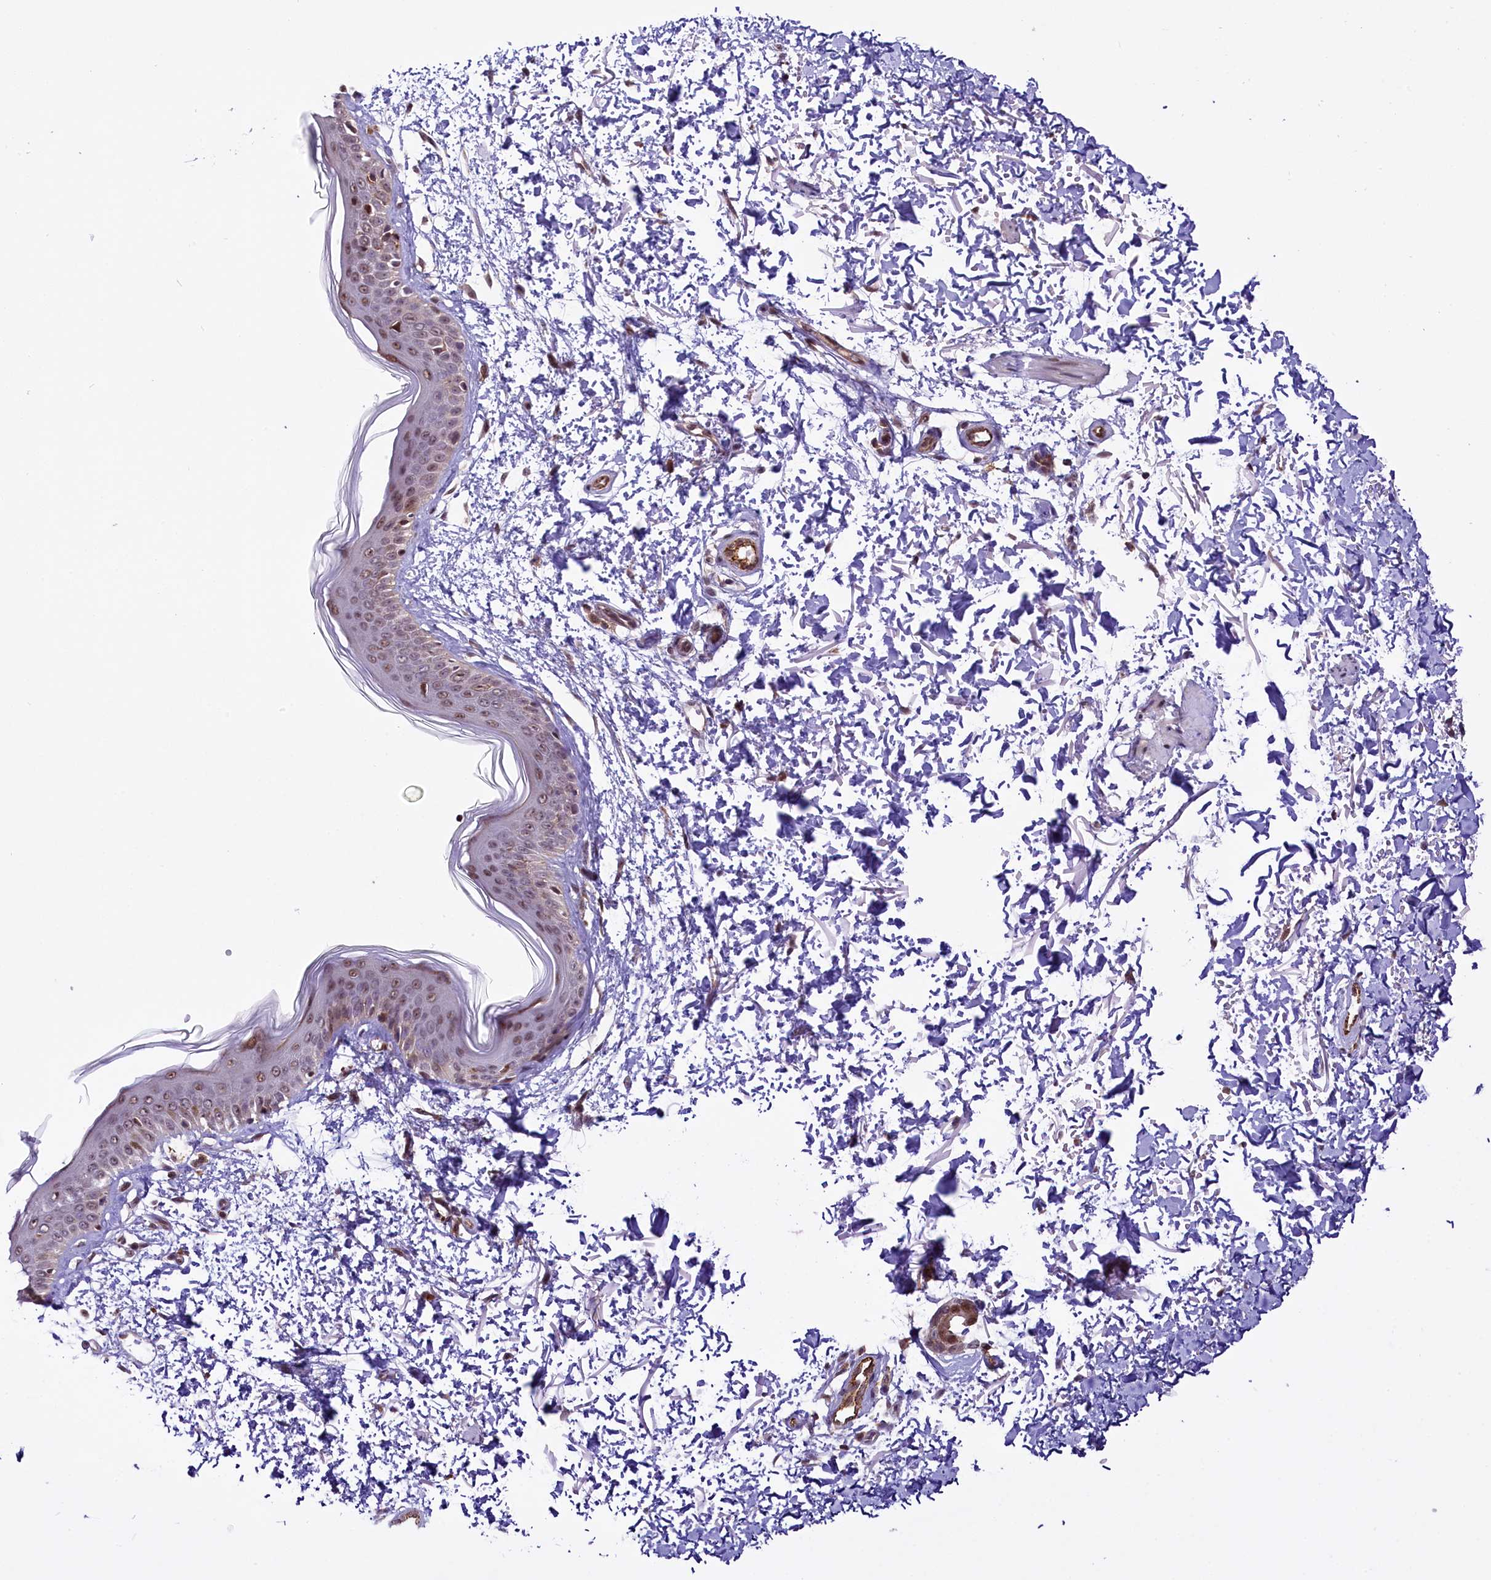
{"staining": {"intensity": "weak", "quantity": ">75%", "location": "cytoplasmic/membranous,nuclear"}, "tissue": "skin", "cell_type": "Fibroblasts", "image_type": "normal", "snomed": [{"axis": "morphology", "description": "Normal tissue, NOS"}, {"axis": "topography", "description": "Skin"}], "caption": "Immunohistochemistry (DAB (3,3'-diaminobenzidine)) staining of unremarkable human skin reveals weak cytoplasmic/membranous,nuclear protein expression in about >75% of fibroblasts.", "gene": "MRPL54", "patient": {"sex": "male", "age": 66}}